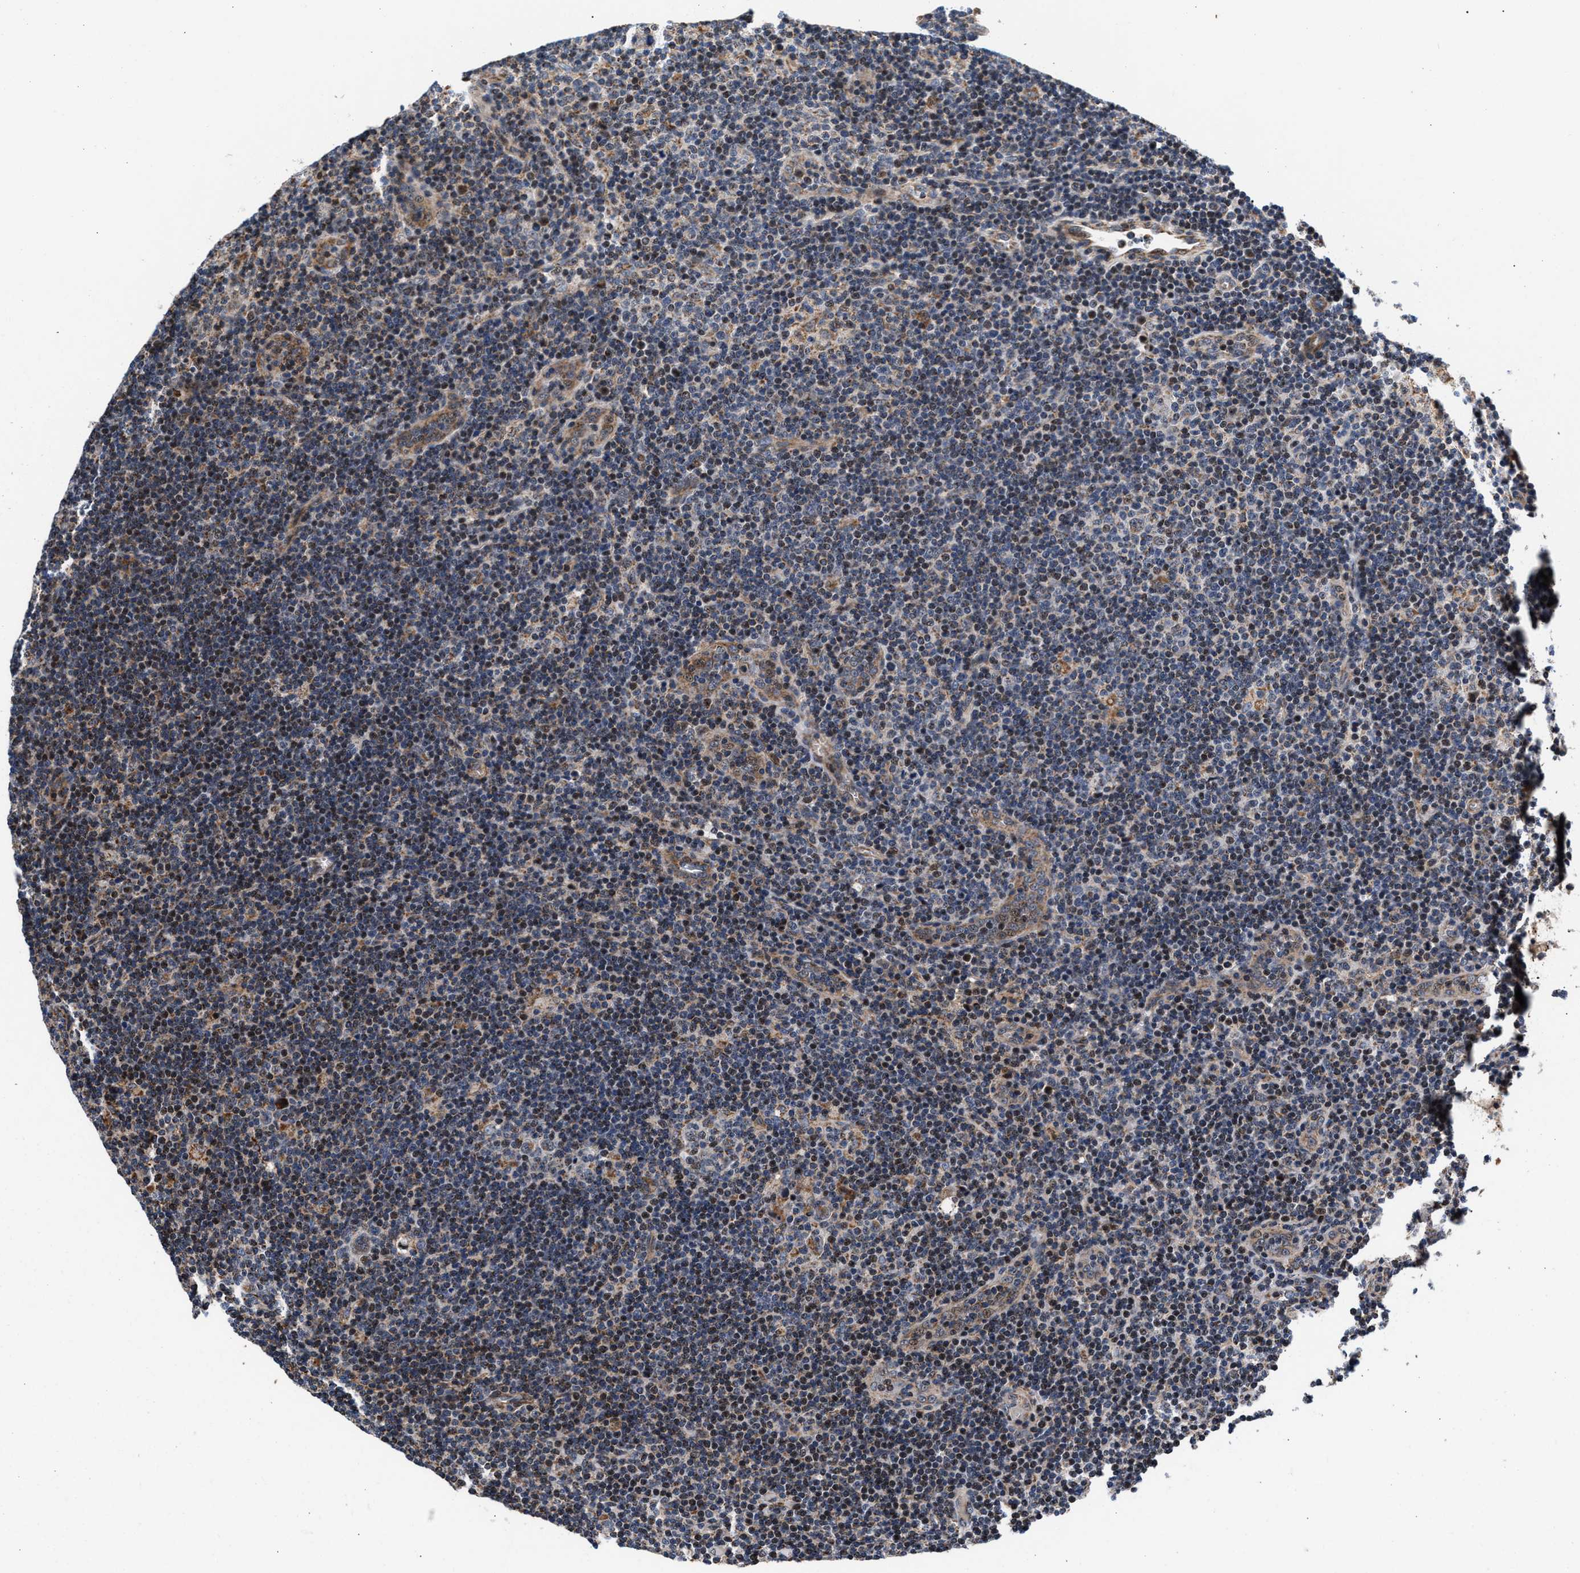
{"staining": {"intensity": "weak", "quantity": ">75%", "location": "cytoplasmic/membranous"}, "tissue": "lymphoma", "cell_type": "Tumor cells", "image_type": "cancer", "snomed": [{"axis": "morphology", "description": "Hodgkin's disease, NOS"}, {"axis": "topography", "description": "Lymph node"}], "caption": "This is a micrograph of immunohistochemistry staining of Hodgkin's disease, which shows weak staining in the cytoplasmic/membranous of tumor cells.", "gene": "SGK1", "patient": {"sex": "female", "age": 57}}